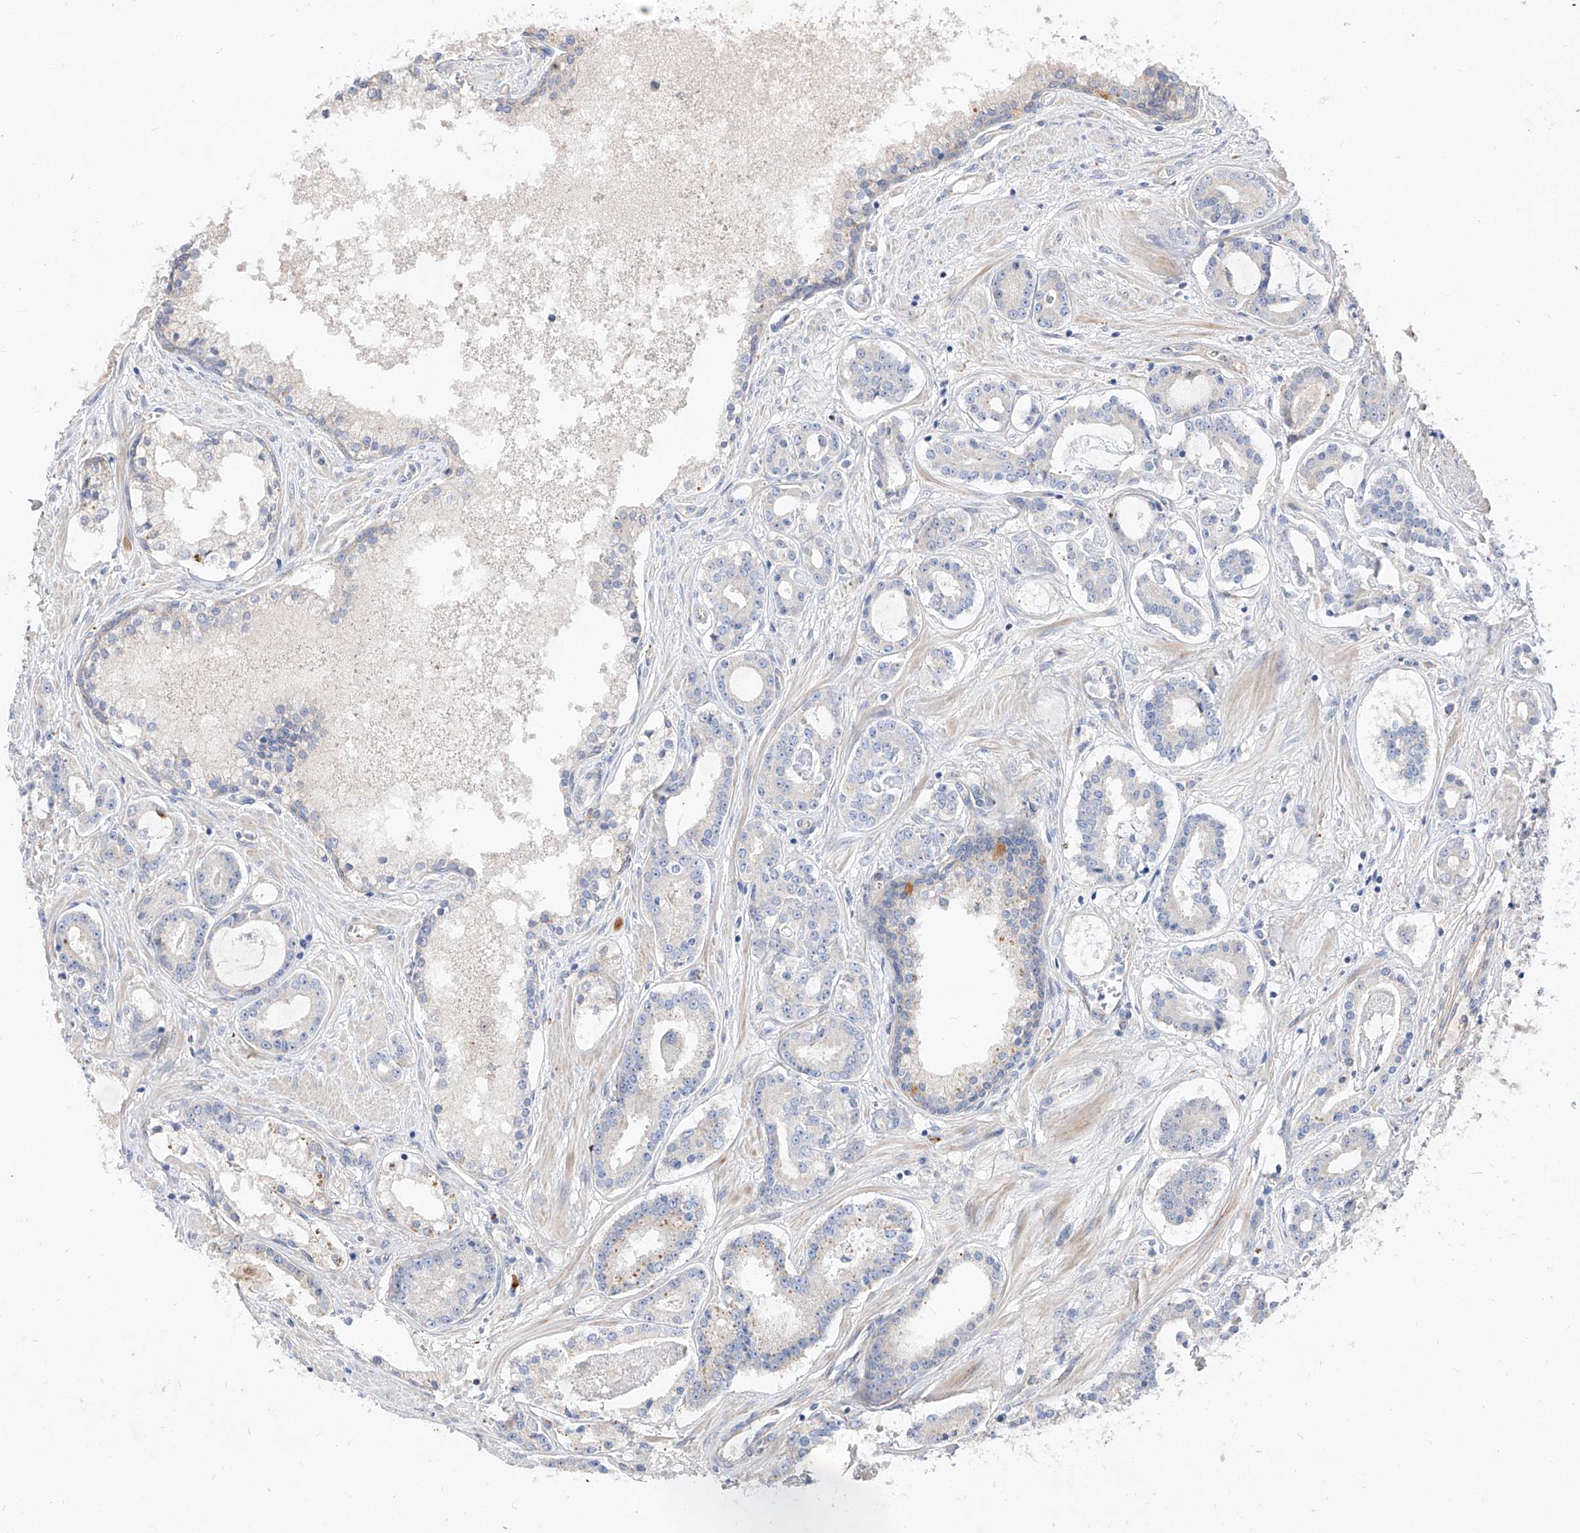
{"staining": {"intensity": "negative", "quantity": "none", "location": "none"}, "tissue": "prostate cancer", "cell_type": "Tumor cells", "image_type": "cancer", "snomed": [{"axis": "morphology", "description": "Adenocarcinoma, High grade"}, {"axis": "topography", "description": "Prostate"}], "caption": "There is no significant staining in tumor cells of prostate cancer (high-grade adenocarcinoma).", "gene": "DIRAS3", "patient": {"sex": "male", "age": 58}}